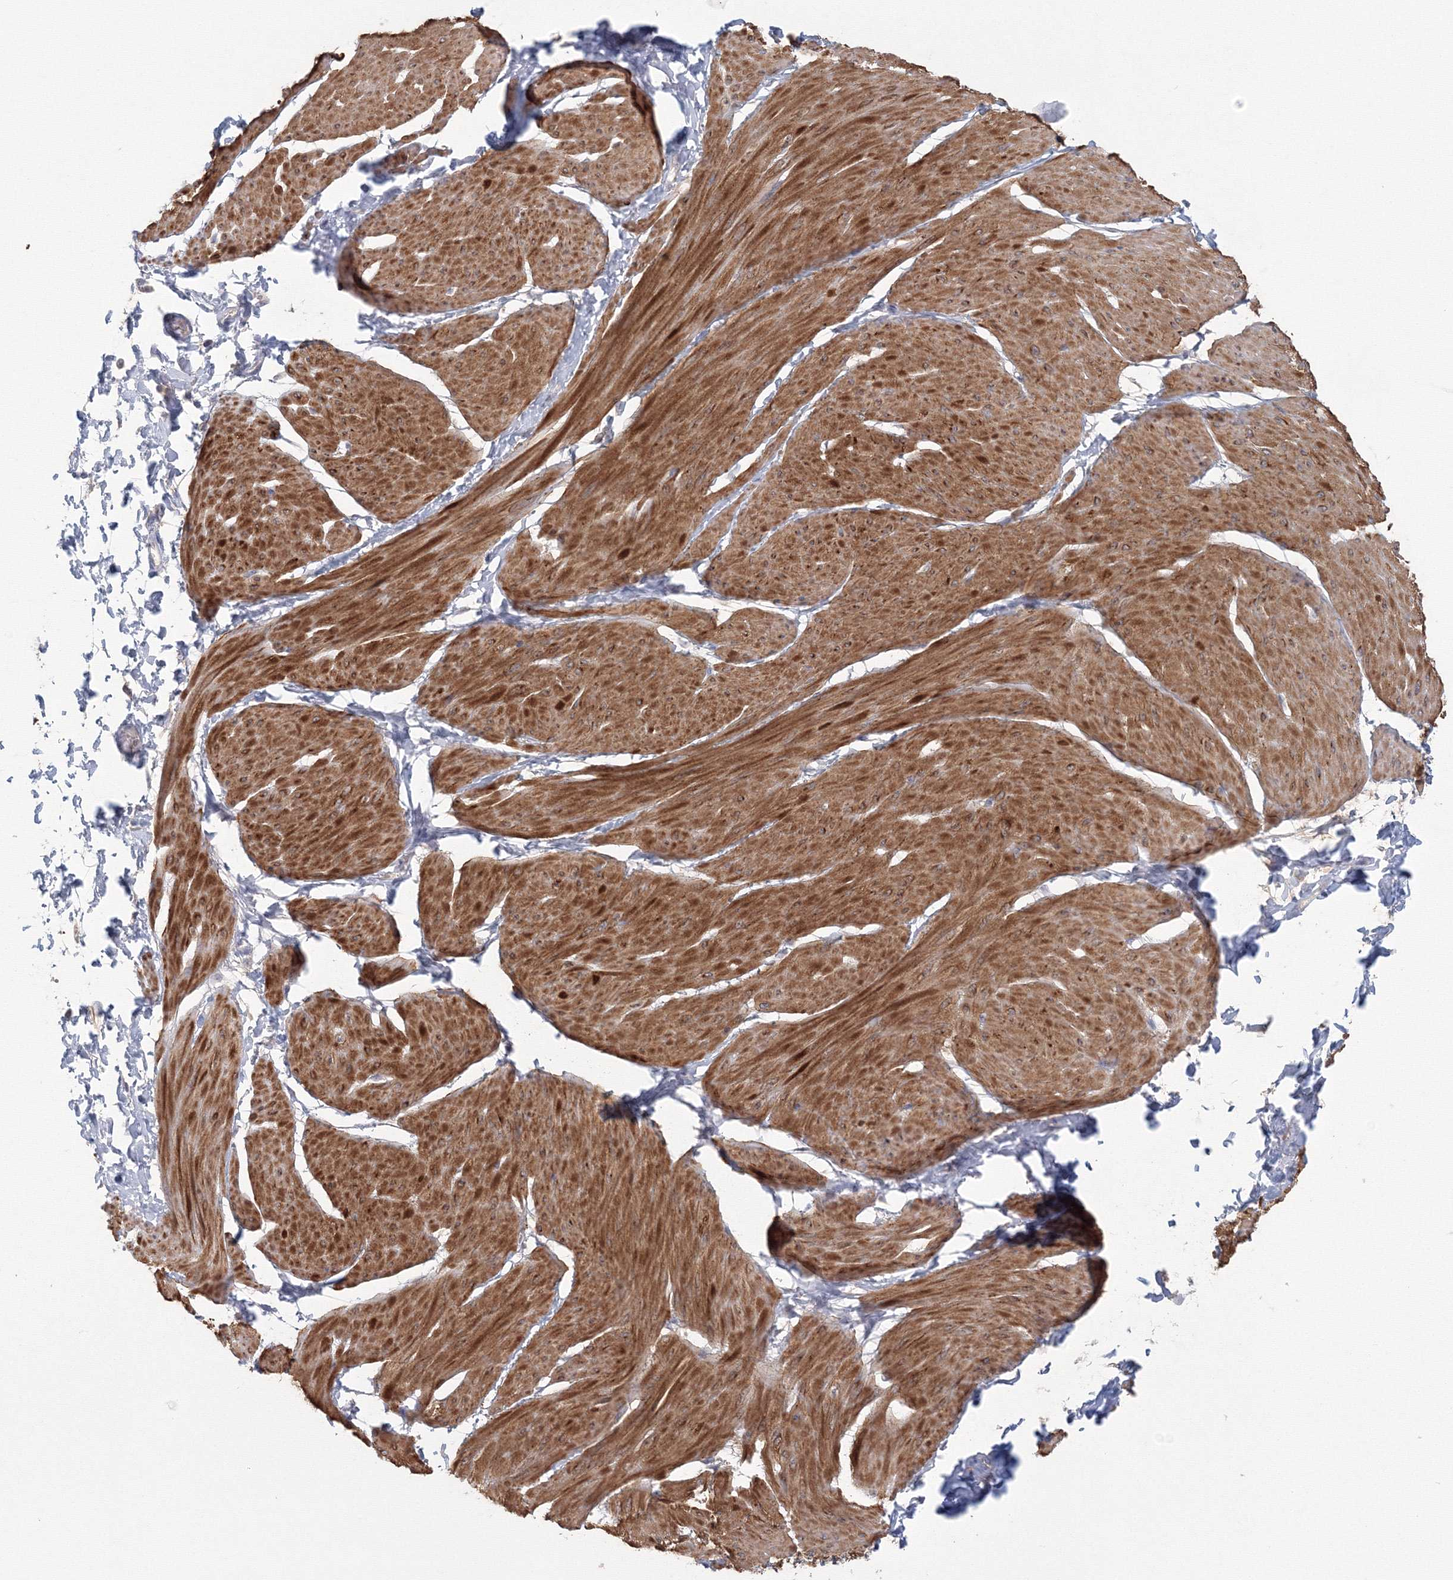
{"staining": {"intensity": "moderate", "quantity": ">75%", "location": "cytoplasmic/membranous"}, "tissue": "smooth muscle", "cell_type": "Smooth muscle cells", "image_type": "normal", "snomed": [{"axis": "morphology", "description": "Urothelial carcinoma, High grade"}, {"axis": "topography", "description": "Urinary bladder"}], "caption": "Immunohistochemistry of benign smooth muscle demonstrates medium levels of moderate cytoplasmic/membranous staining in approximately >75% of smooth muscle cells.", "gene": "TACC2", "patient": {"sex": "male", "age": 46}}